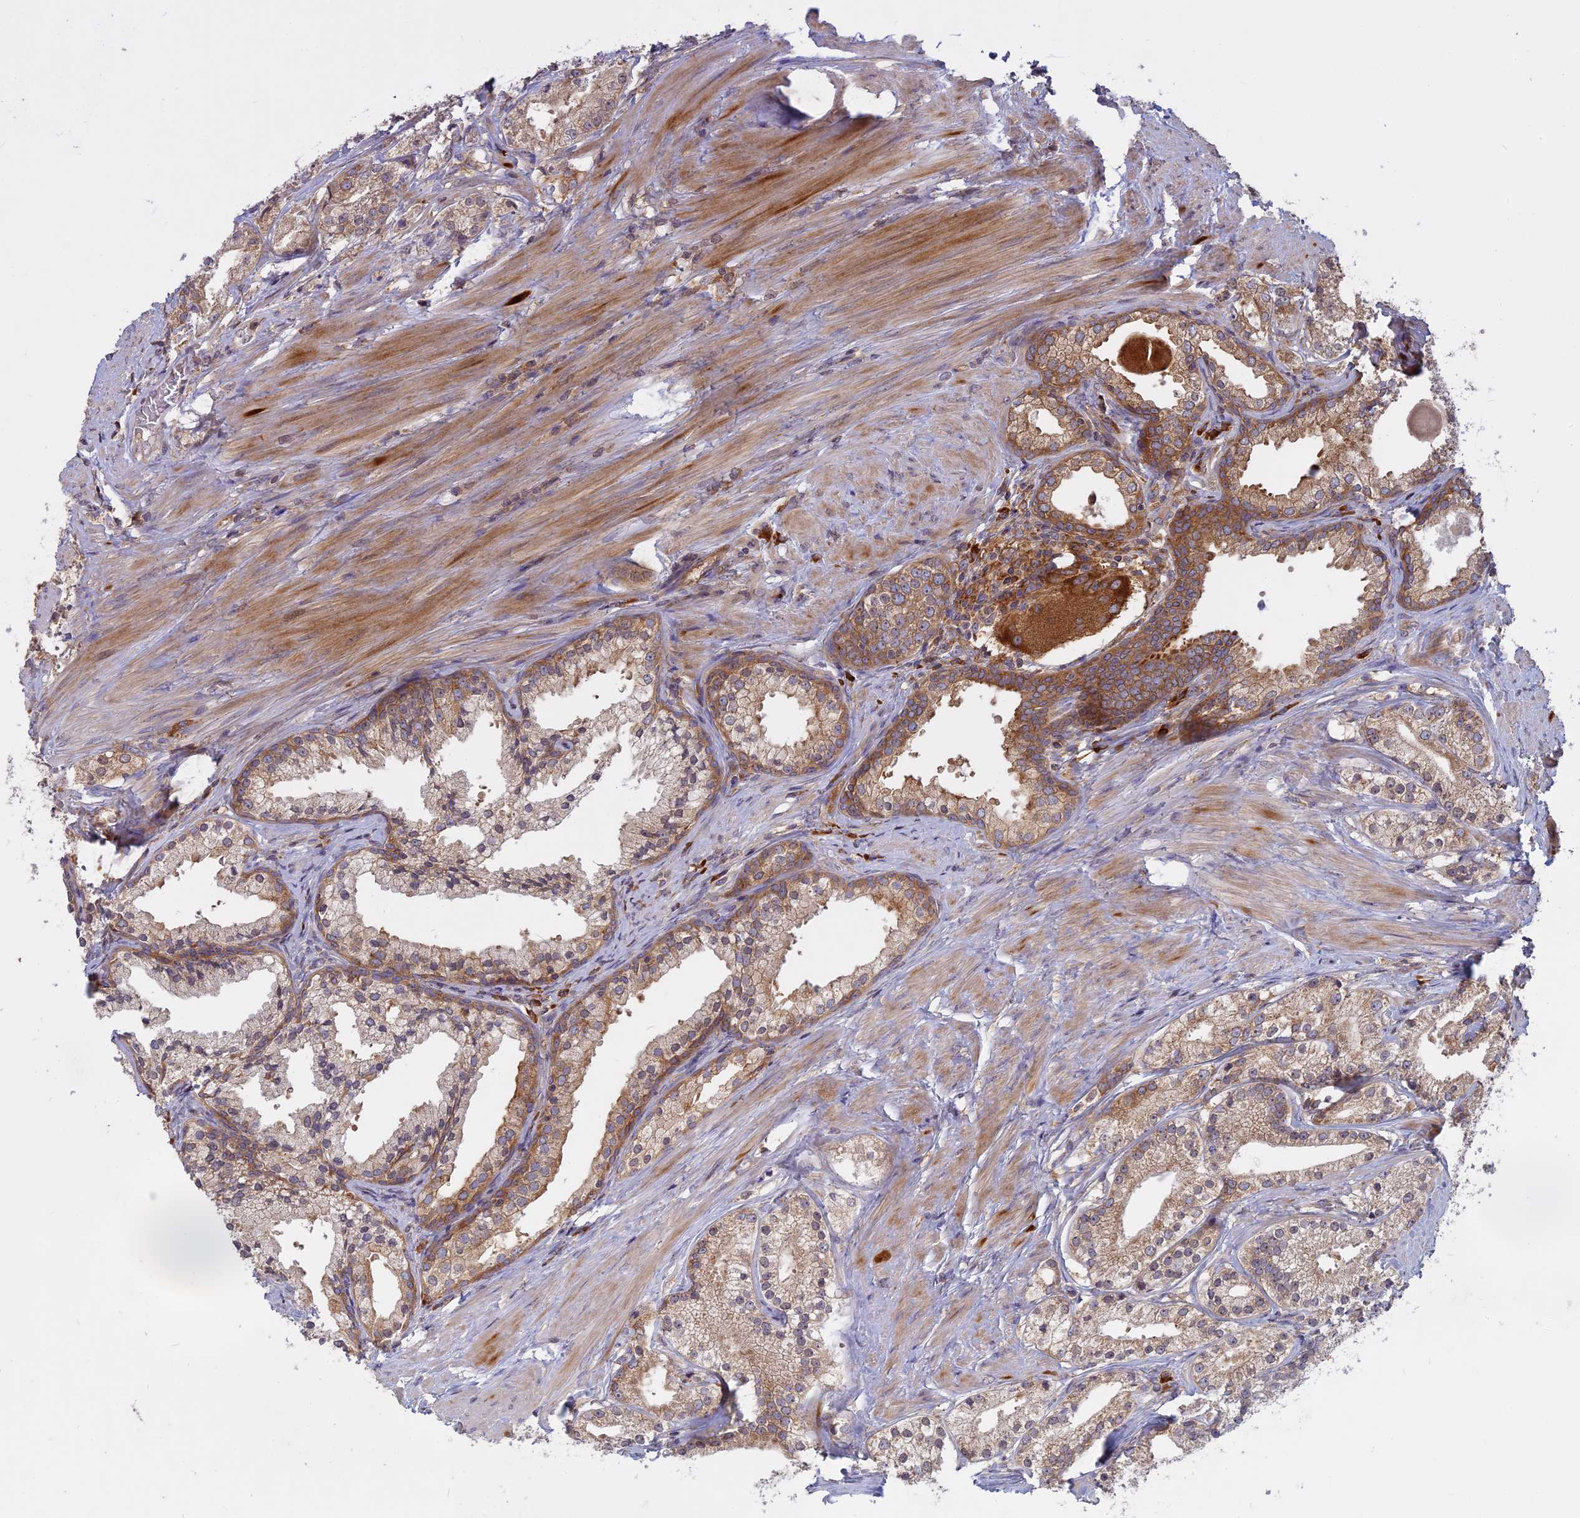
{"staining": {"intensity": "moderate", "quantity": ">75%", "location": "cytoplasmic/membranous"}, "tissue": "prostate cancer", "cell_type": "Tumor cells", "image_type": "cancer", "snomed": [{"axis": "morphology", "description": "Adenocarcinoma, Low grade"}, {"axis": "topography", "description": "Prostate"}], "caption": "The histopathology image demonstrates a brown stain indicating the presence of a protein in the cytoplasmic/membranous of tumor cells in prostate adenocarcinoma (low-grade). (Stains: DAB in brown, nuclei in blue, Microscopy: brightfield microscopy at high magnification).", "gene": "TMEM208", "patient": {"sex": "male", "age": 57}}